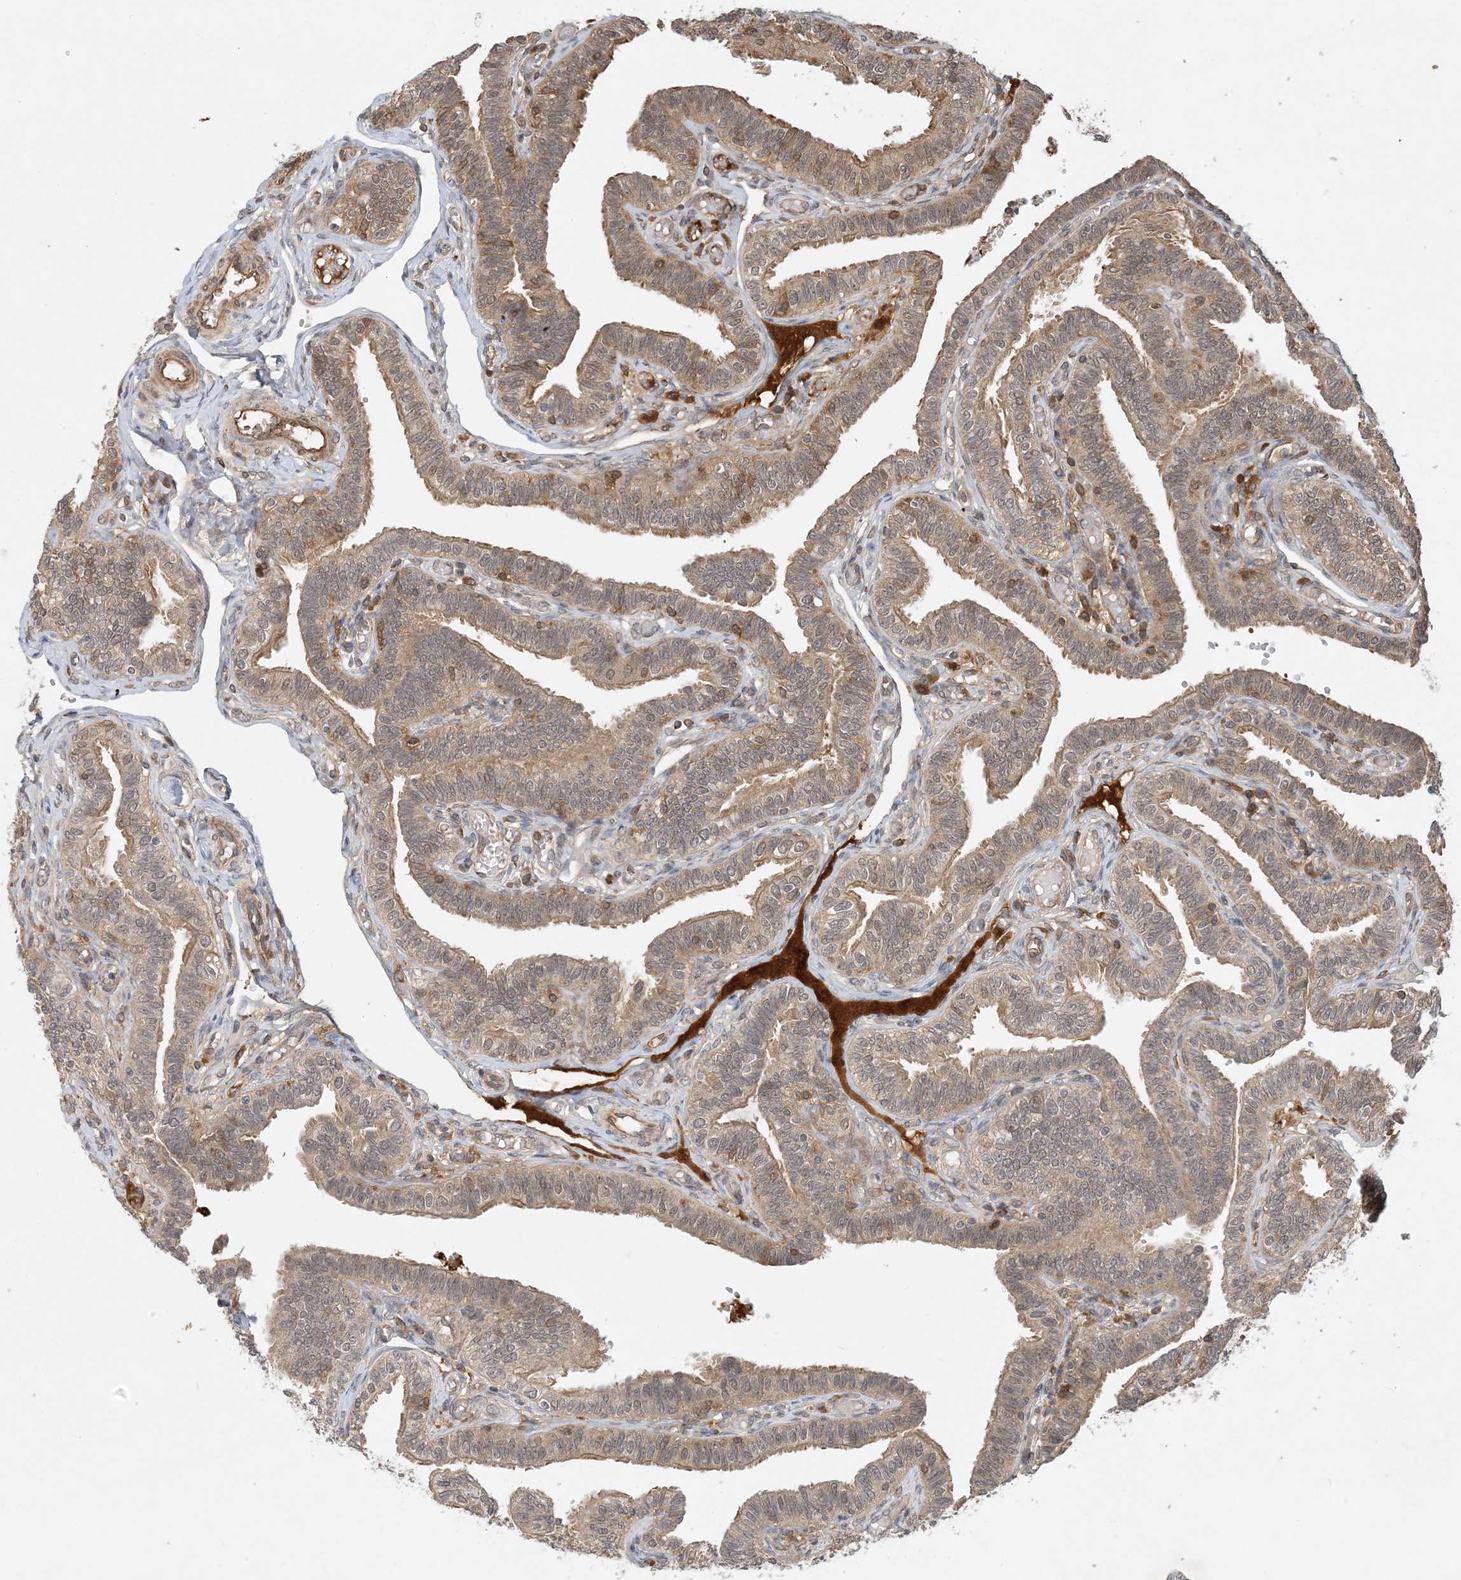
{"staining": {"intensity": "moderate", "quantity": "25%-75%", "location": "cytoplasmic/membranous,nuclear"}, "tissue": "fallopian tube", "cell_type": "Glandular cells", "image_type": "normal", "snomed": [{"axis": "morphology", "description": "Normal tissue, NOS"}, {"axis": "topography", "description": "Fallopian tube"}], "caption": "Immunohistochemistry (IHC) (DAB (3,3'-diaminobenzidine)) staining of unremarkable fallopian tube displays moderate cytoplasmic/membranous,nuclear protein positivity in about 25%-75% of glandular cells.", "gene": "ZCCHC4", "patient": {"sex": "female", "age": 39}}